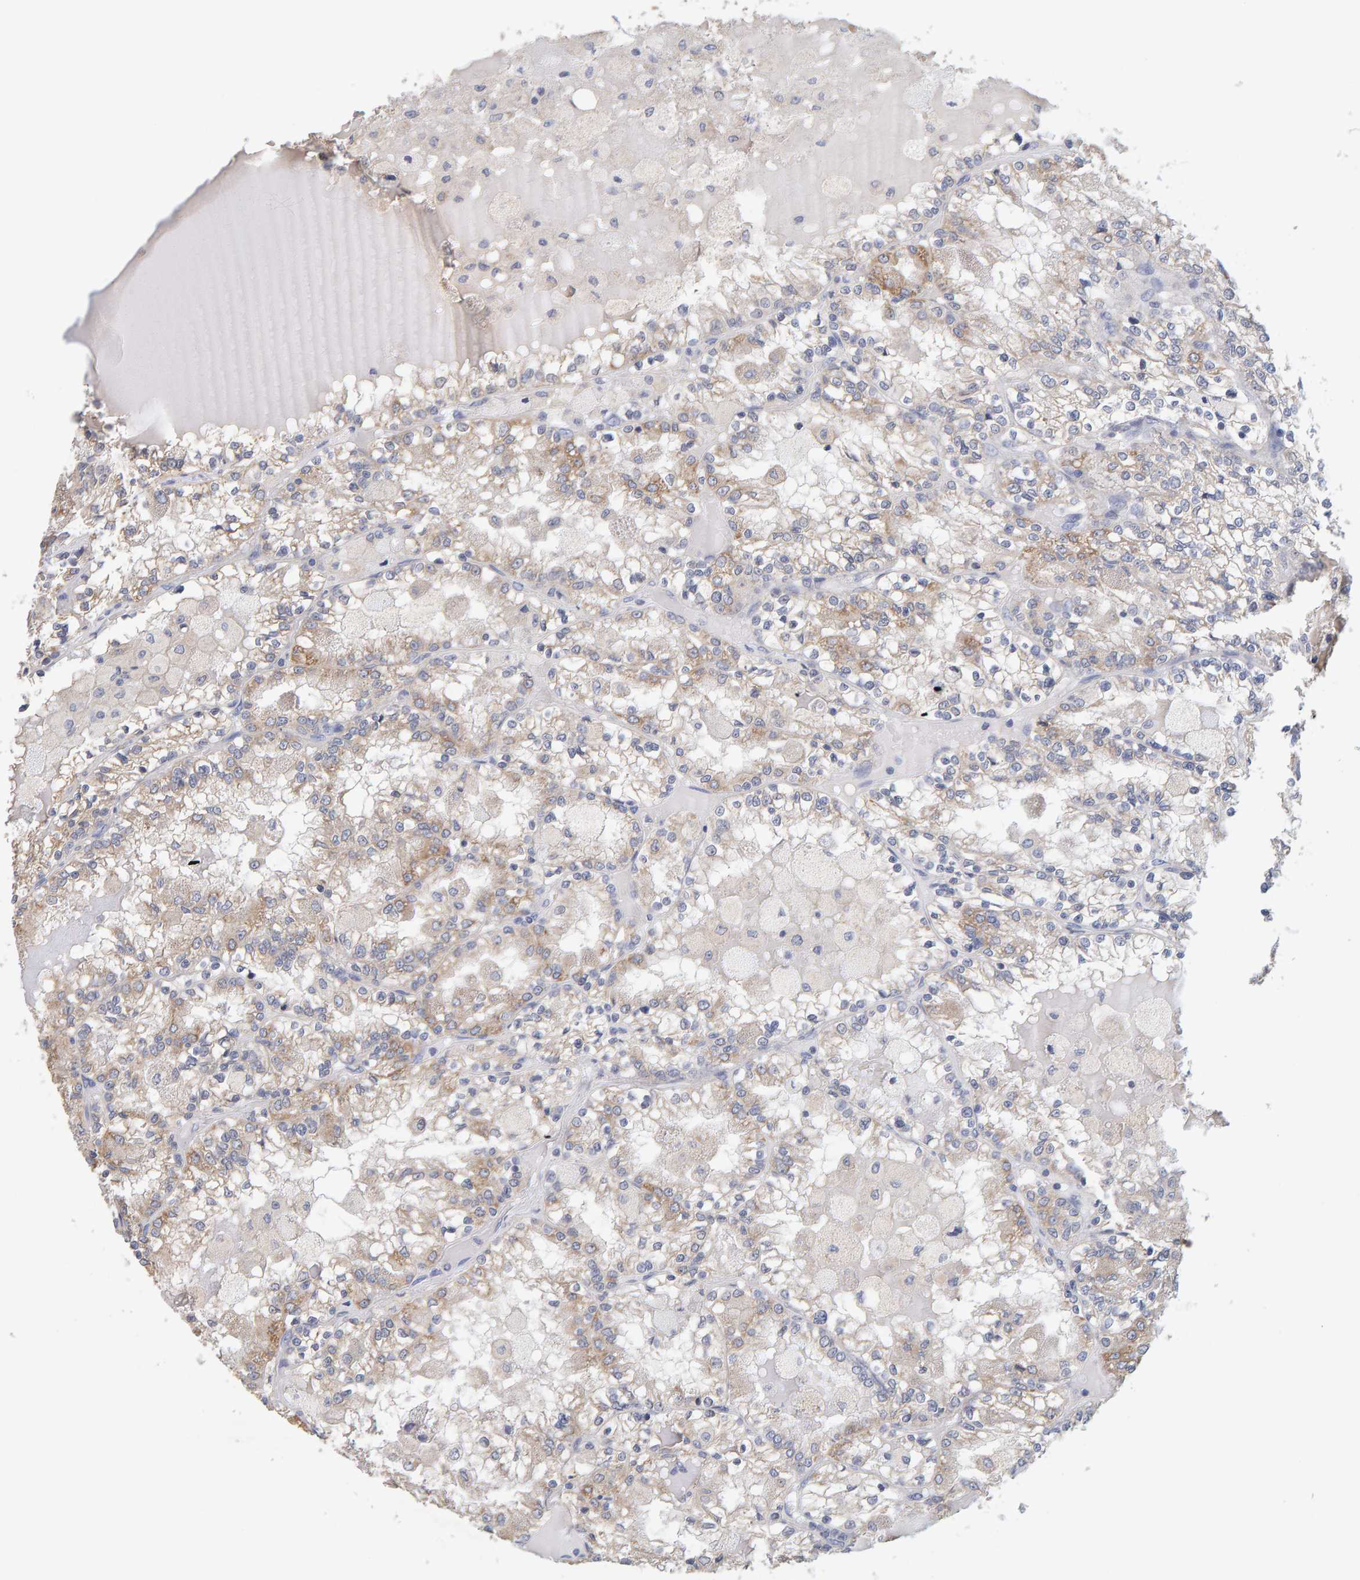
{"staining": {"intensity": "moderate", "quantity": "25%-75%", "location": "cytoplasmic/membranous"}, "tissue": "renal cancer", "cell_type": "Tumor cells", "image_type": "cancer", "snomed": [{"axis": "morphology", "description": "Adenocarcinoma, NOS"}, {"axis": "topography", "description": "Kidney"}], "caption": "Moderate cytoplasmic/membranous protein expression is present in approximately 25%-75% of tumor cells in renal cancer.", "gene": "SGPL1", "patient": {"sex": "female", "age": 56}}